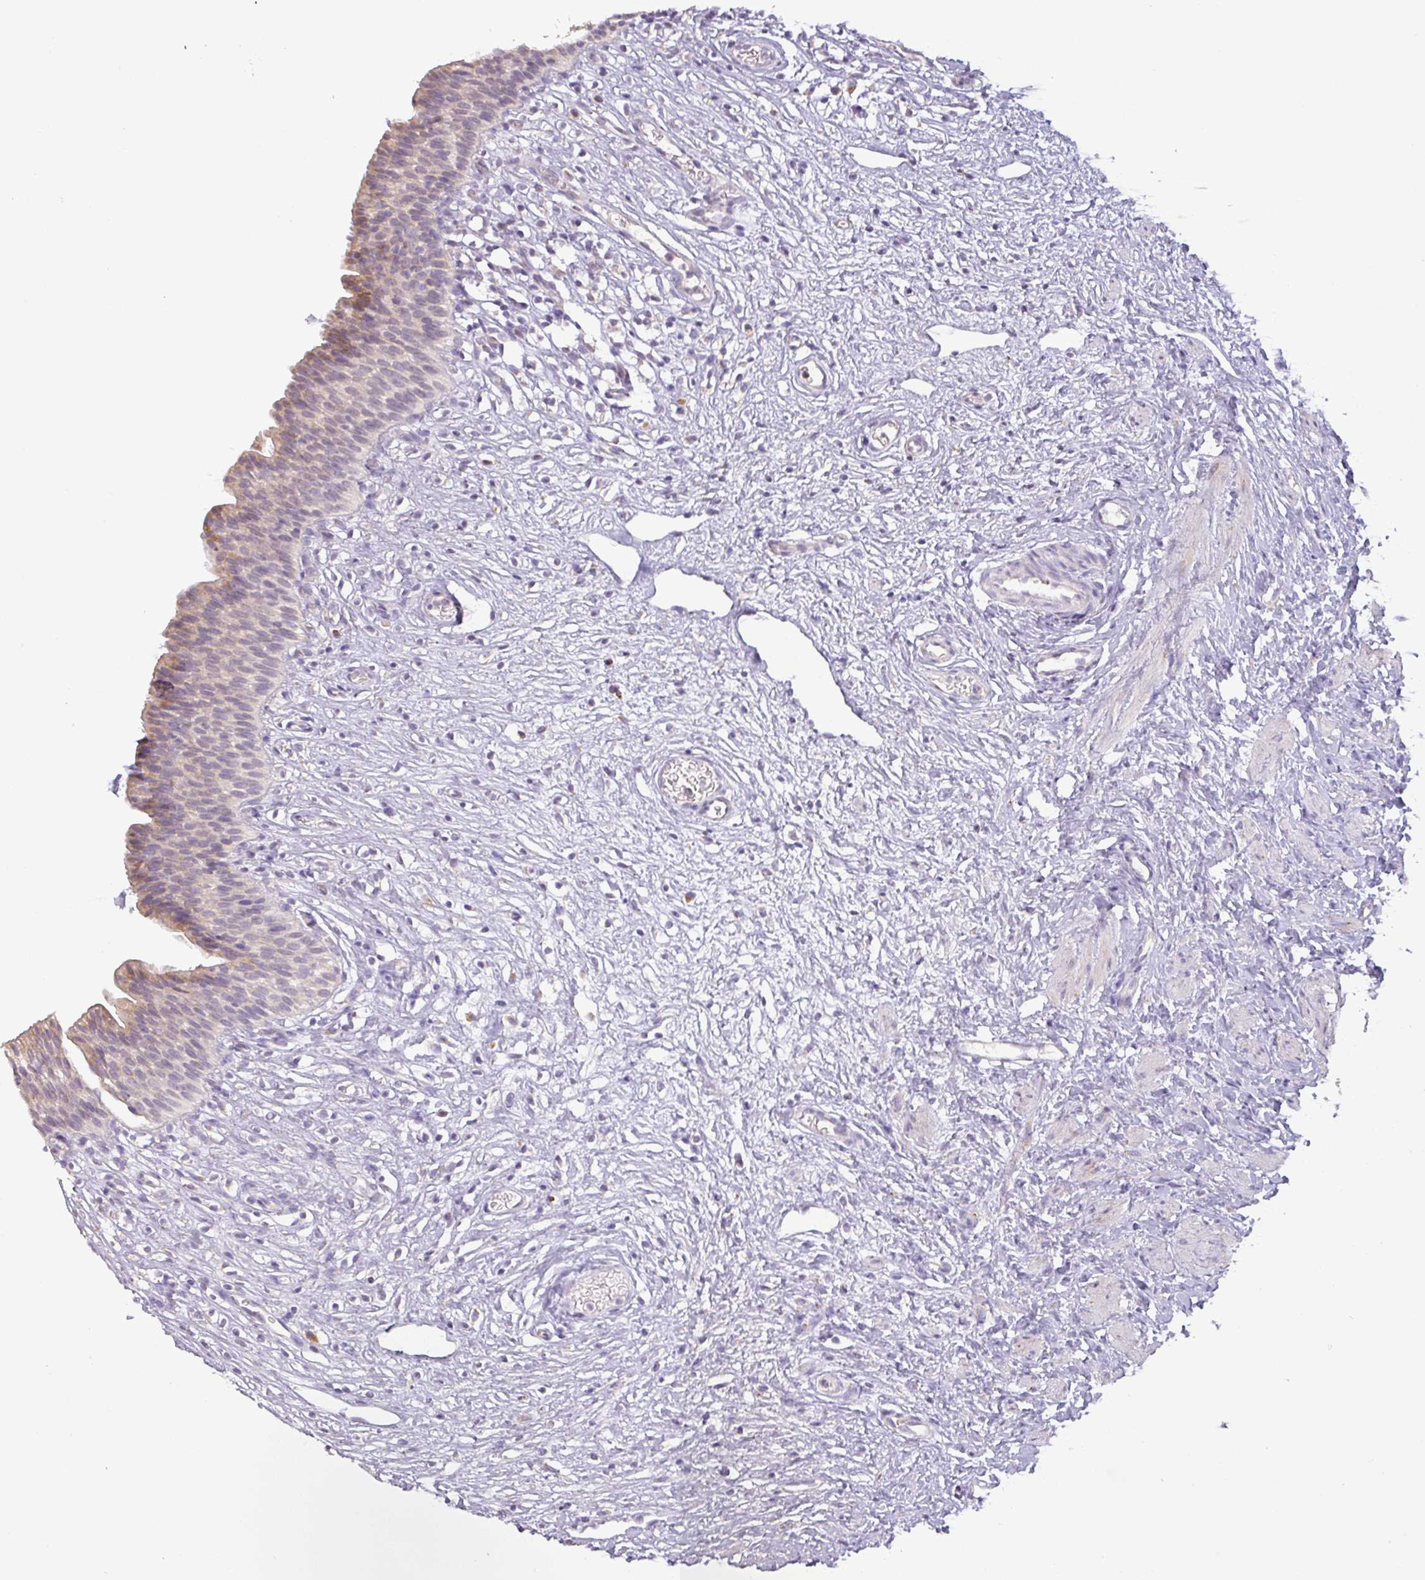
{"staining": {"intensity": "weak", "quantity": "25%-75%", "location": "cytoplasmic/membranous"}, "tissue": "urinary bladder", "cell_type": "Urothelial cells", "image_type": "normal", "snomed": [{"axis": "morphology", "description": "Transitional cell carcinoma in-situ"}, {"axis": "topography", "description": "Urinary bladder"}], "caption": "Urothelial cells exhibit low levels of weak cytoplasmic/membranous positivity in about 25%-75% of cells in benign human urinary bladder. Immunohistochemistry stains the protein of interest in brown and the nuclei are stained blue.", "gene": "DRD5", "patient": {"sex": "male", "age": 74}}